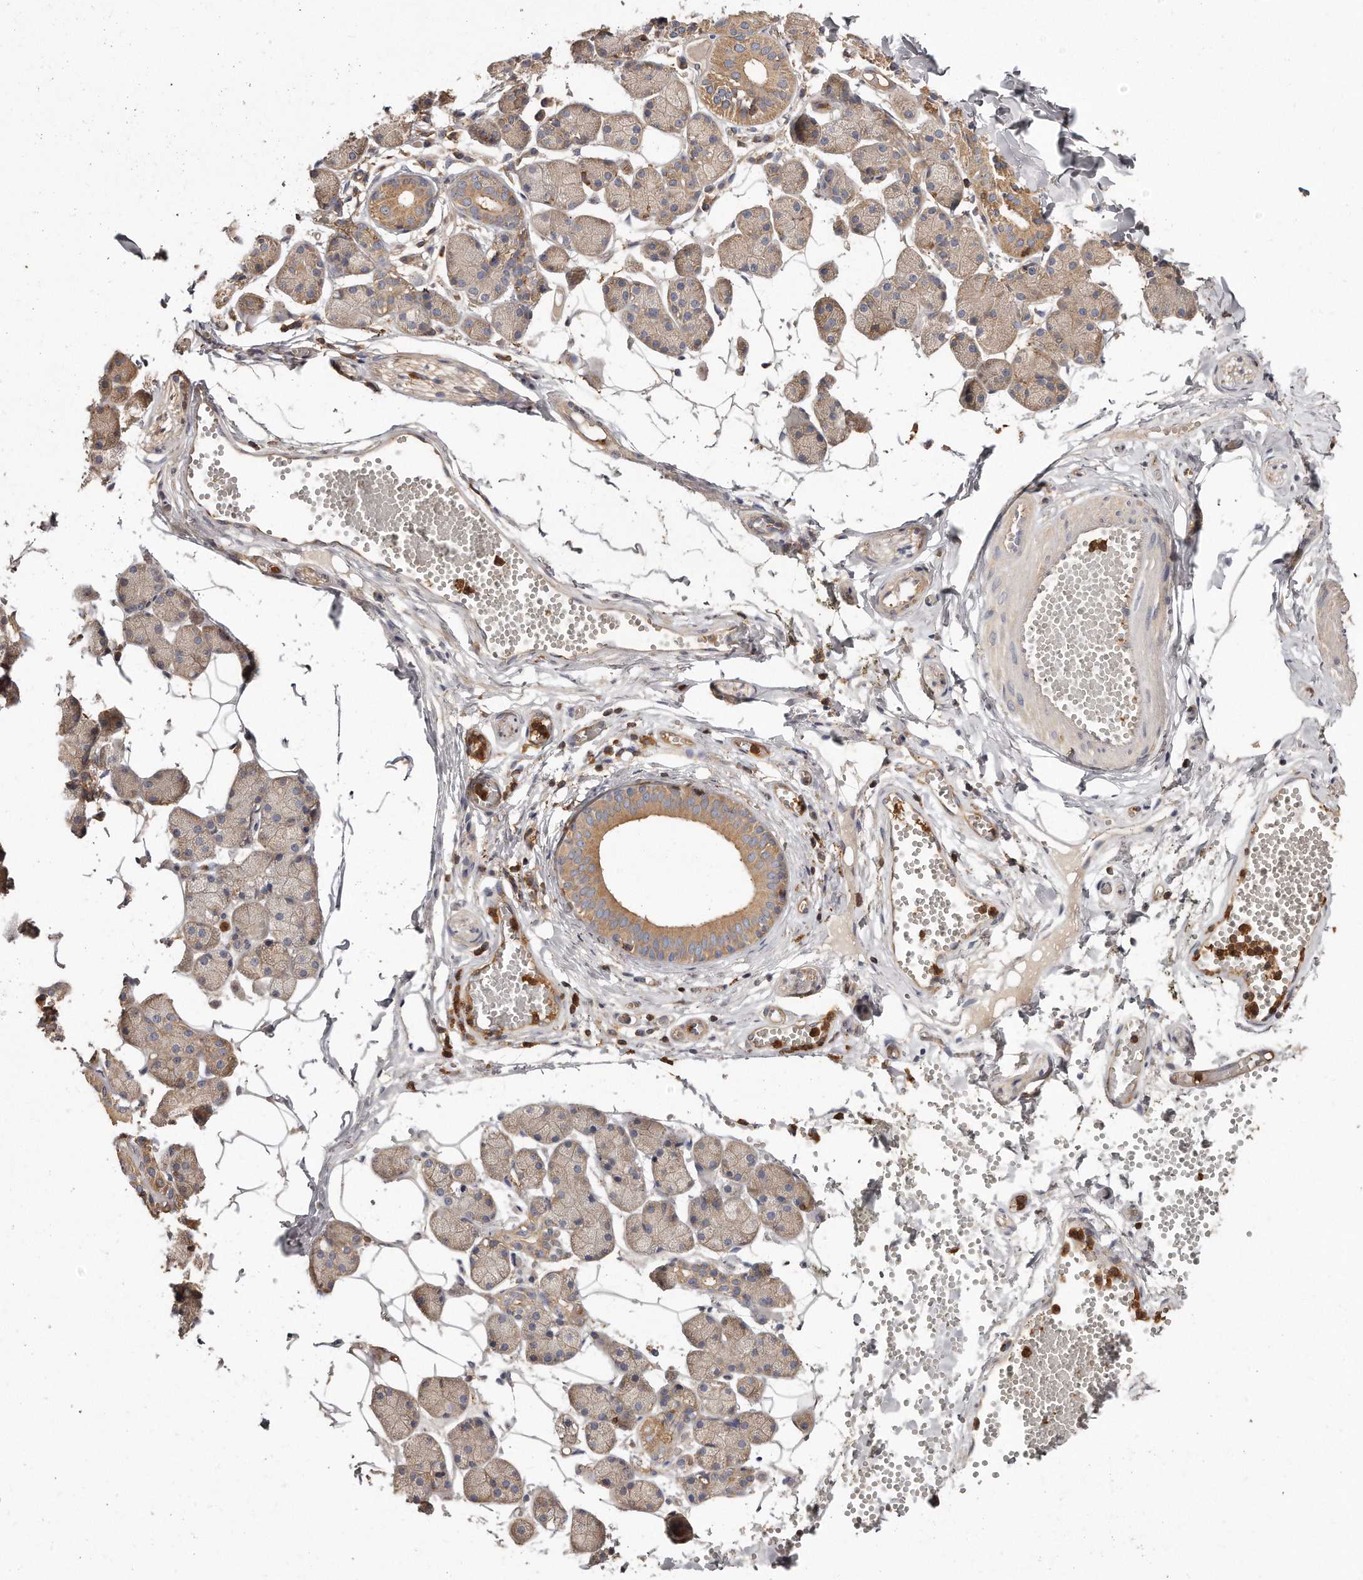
{"staining": {"intensity": "moderate", "quantity": "25%-75%", "location": "cytoplasmic/membranous"}, "tissue": "salivary gland", "cell_type": "Glandular cells", "image_type": "normal", "snomed": [{"axis": "morphology", "description": "Normal tissue, NOS"}, {"axis": "topography", "description": "Salivary gland"}], "caption": "The micrograph reveals staining of normal salivary gland, revealing moderate cytoplasmic/membranous protein positivity (brown color) within glandular cells.", "gene": "CAP1", "patient": {"sex": "female", "age": 33}}